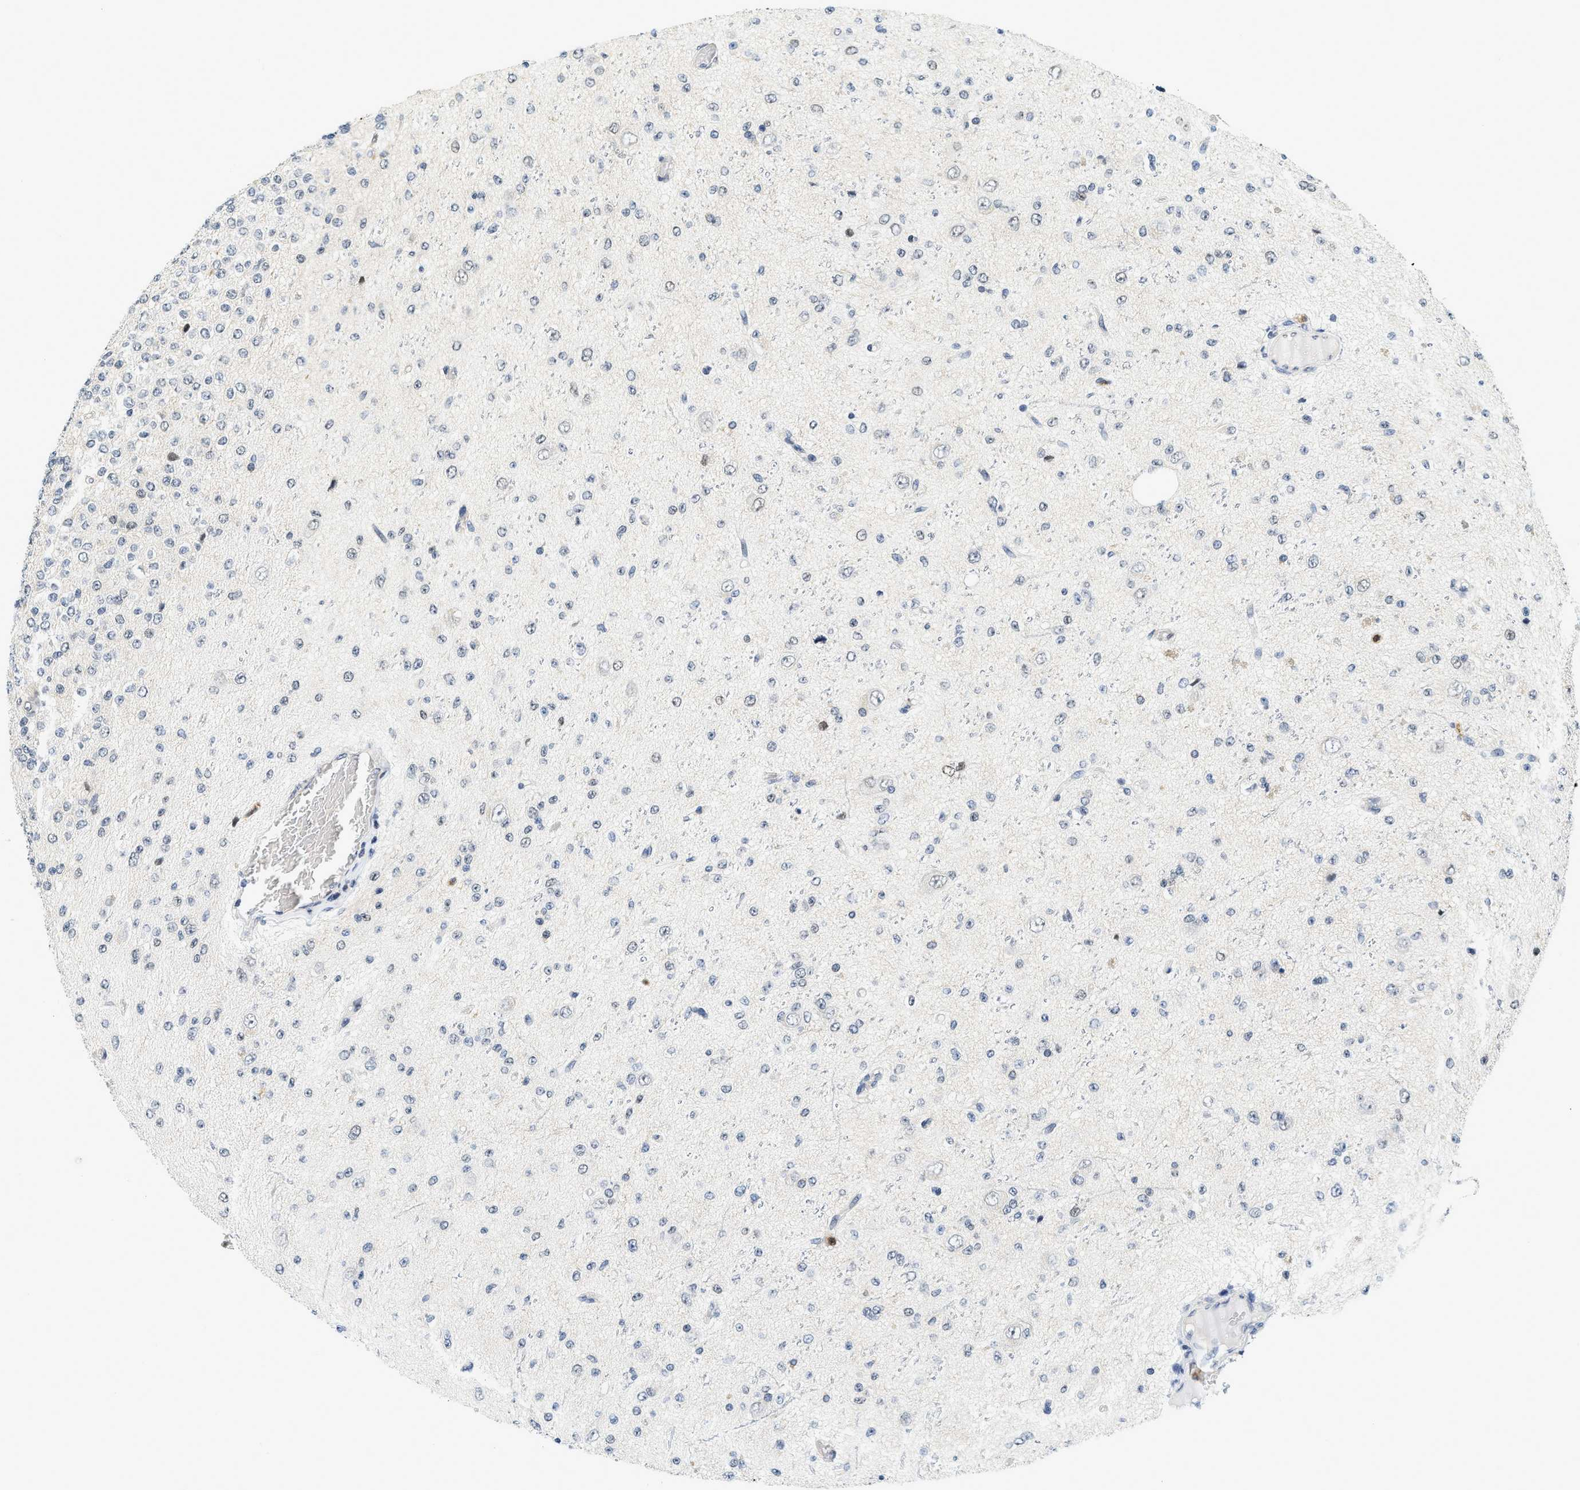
{"staining": {"intensity": "negative", "quantity": "none", "location": "none"}, "tissue": "glioma", "cell_type": "Tumor cells", "image_type": "cancer", "snomed": [{"axis": "morphology", "description": "Glioma, malignant, High grade"}, {"axis": "topography", "description": "pancreas cauda"}], "caption": "There is no significant staining in tumor cells of malignant glioma (high-grade). (DAB (3,3'-diaminobenzidine) immunohistochemistry (IHC) visualized using brightfield microscopy, high magnification).", "gene": "KMT2A", "patient": {"sex": "male", "age": 60}}